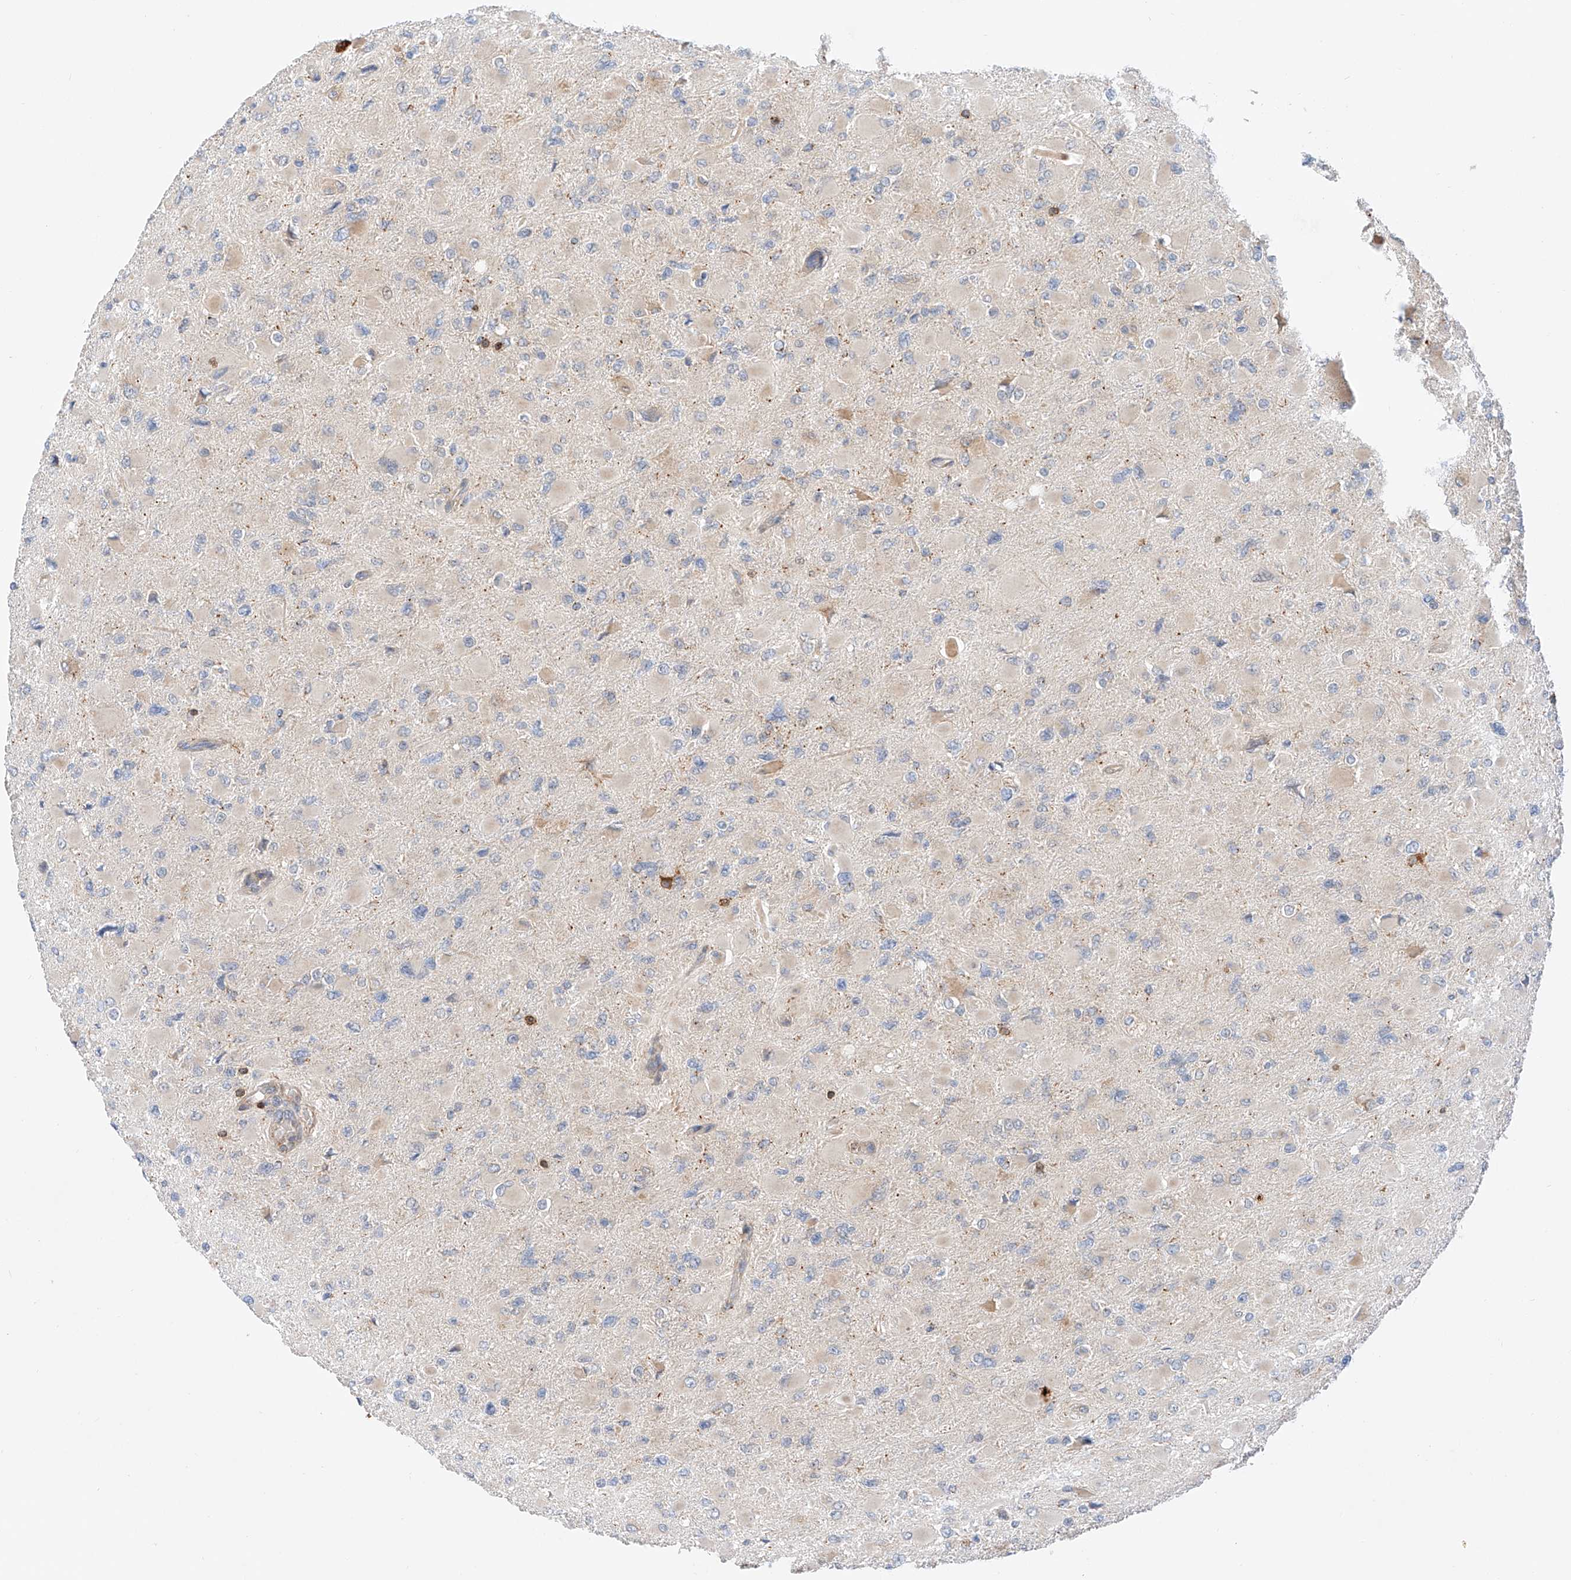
{"staining": {"intensity": "negative", "quantity": "none", "location": "none"}, "tissue": "glioma", "cell_type": "Tumor cells", "image_type": "cancer", "snomed": [{"axis": "morphology", "description": "Glioma, malignant, High grade"}, {"axis": "topography", "description": "Cerebral cortex"}], "caption": "Malignant glioma (high-grade) was stained to show a protein in brown. There is no significant positivity in tumor cells.", "gene": "MFN2", "patient": {"sex": "female", "age": 36}}